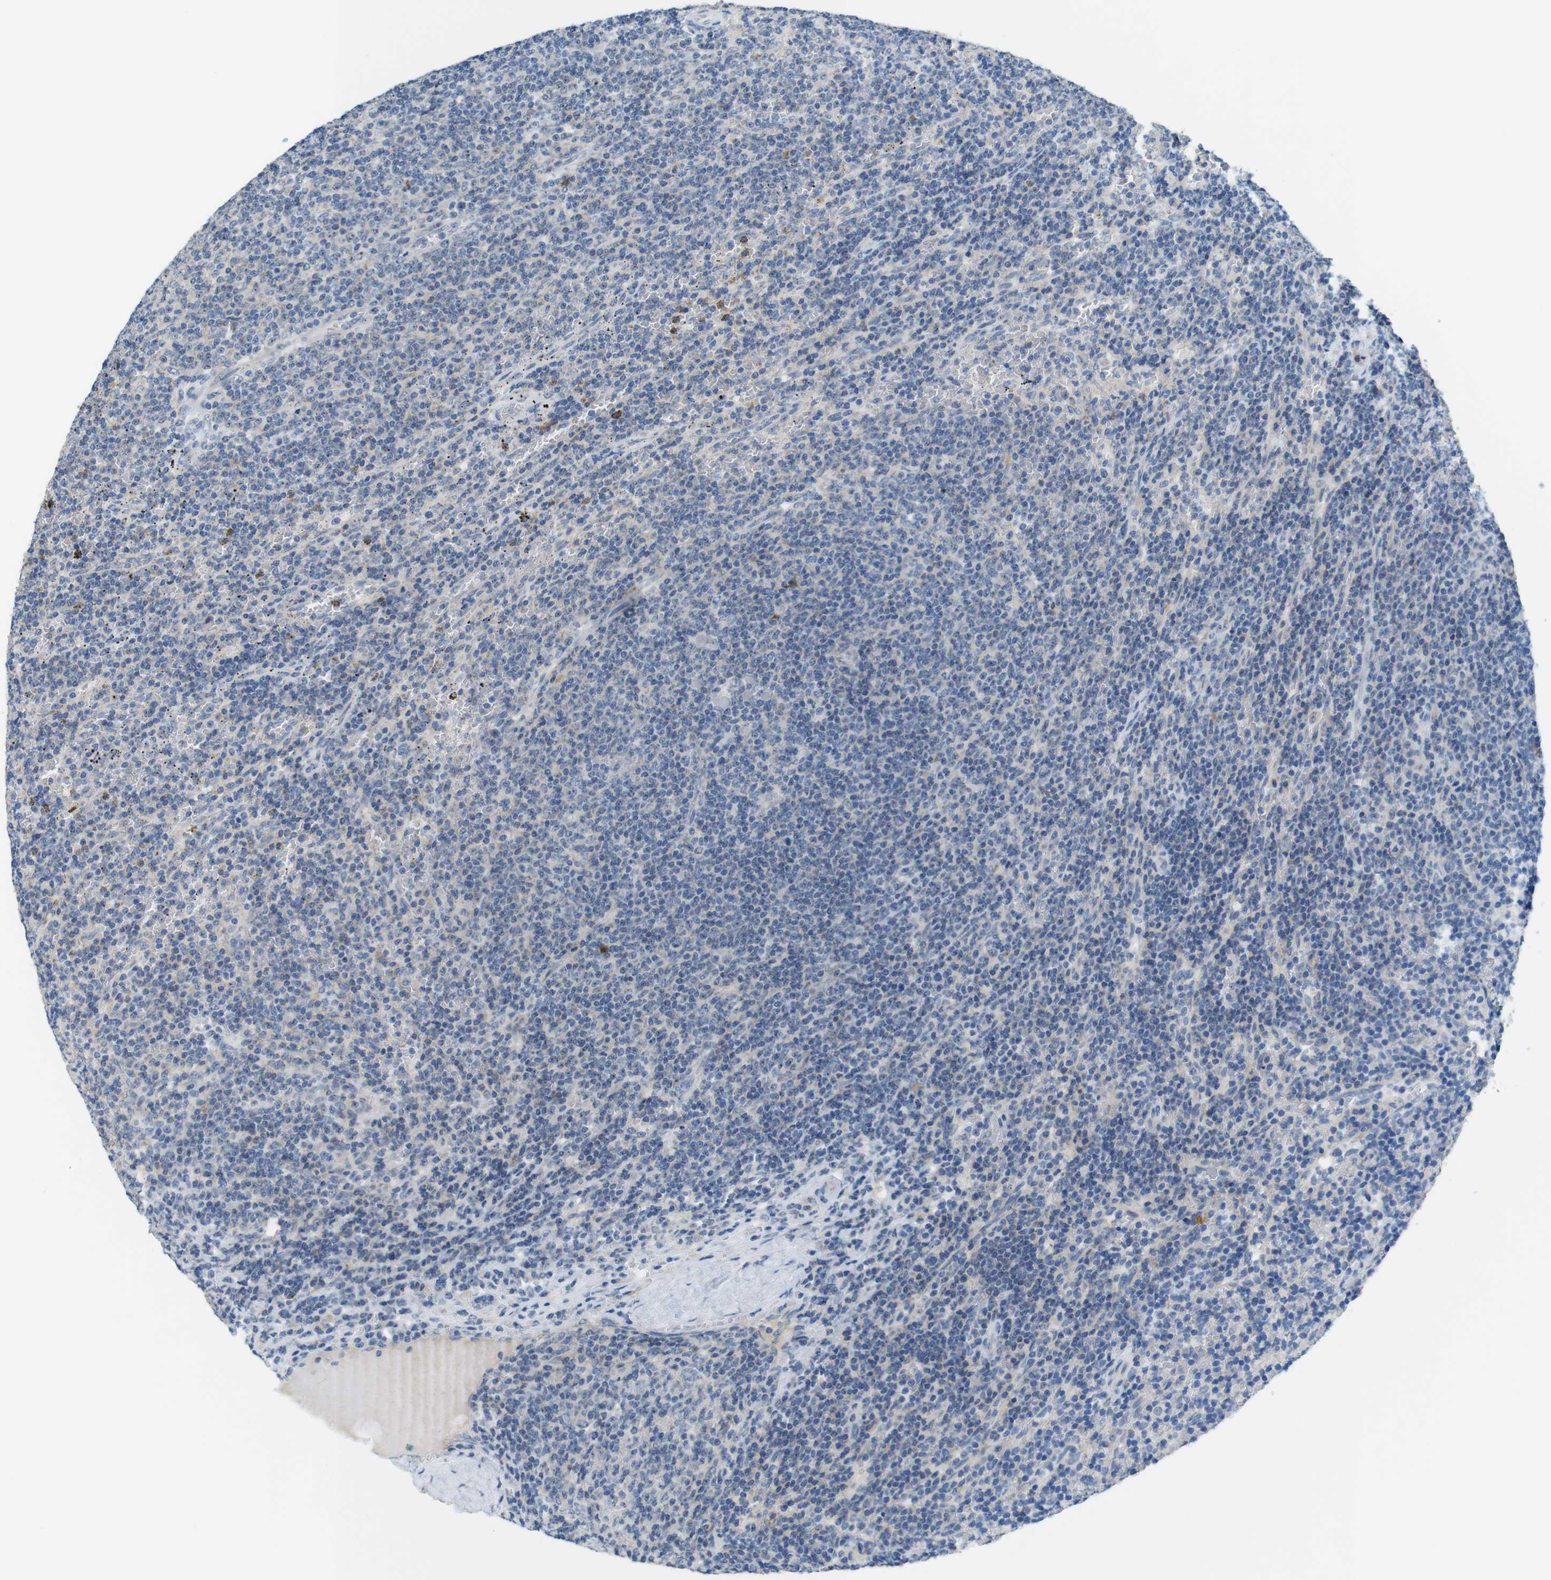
{"staining": {"intensity": "negative", "quantity": "none", "location": "none"}, "tissue": "lymphoma", "cell_type": "Tumor cells", "image_type": "cancer", "snomed": [{"axis": "morphology", "description": "Malignant lymphoma, non-Hodgkin's type, Low grade"}, {"axis": "topography", "description": "Spleen"}], "caption": "Immunohistochemistry (IHC) photomicrograph of lymphoma stained for a protein (brown), which reveals no staining in tumor cells.", "gene": "TJP3", "patient": {"sex": "female", "age": 50}}